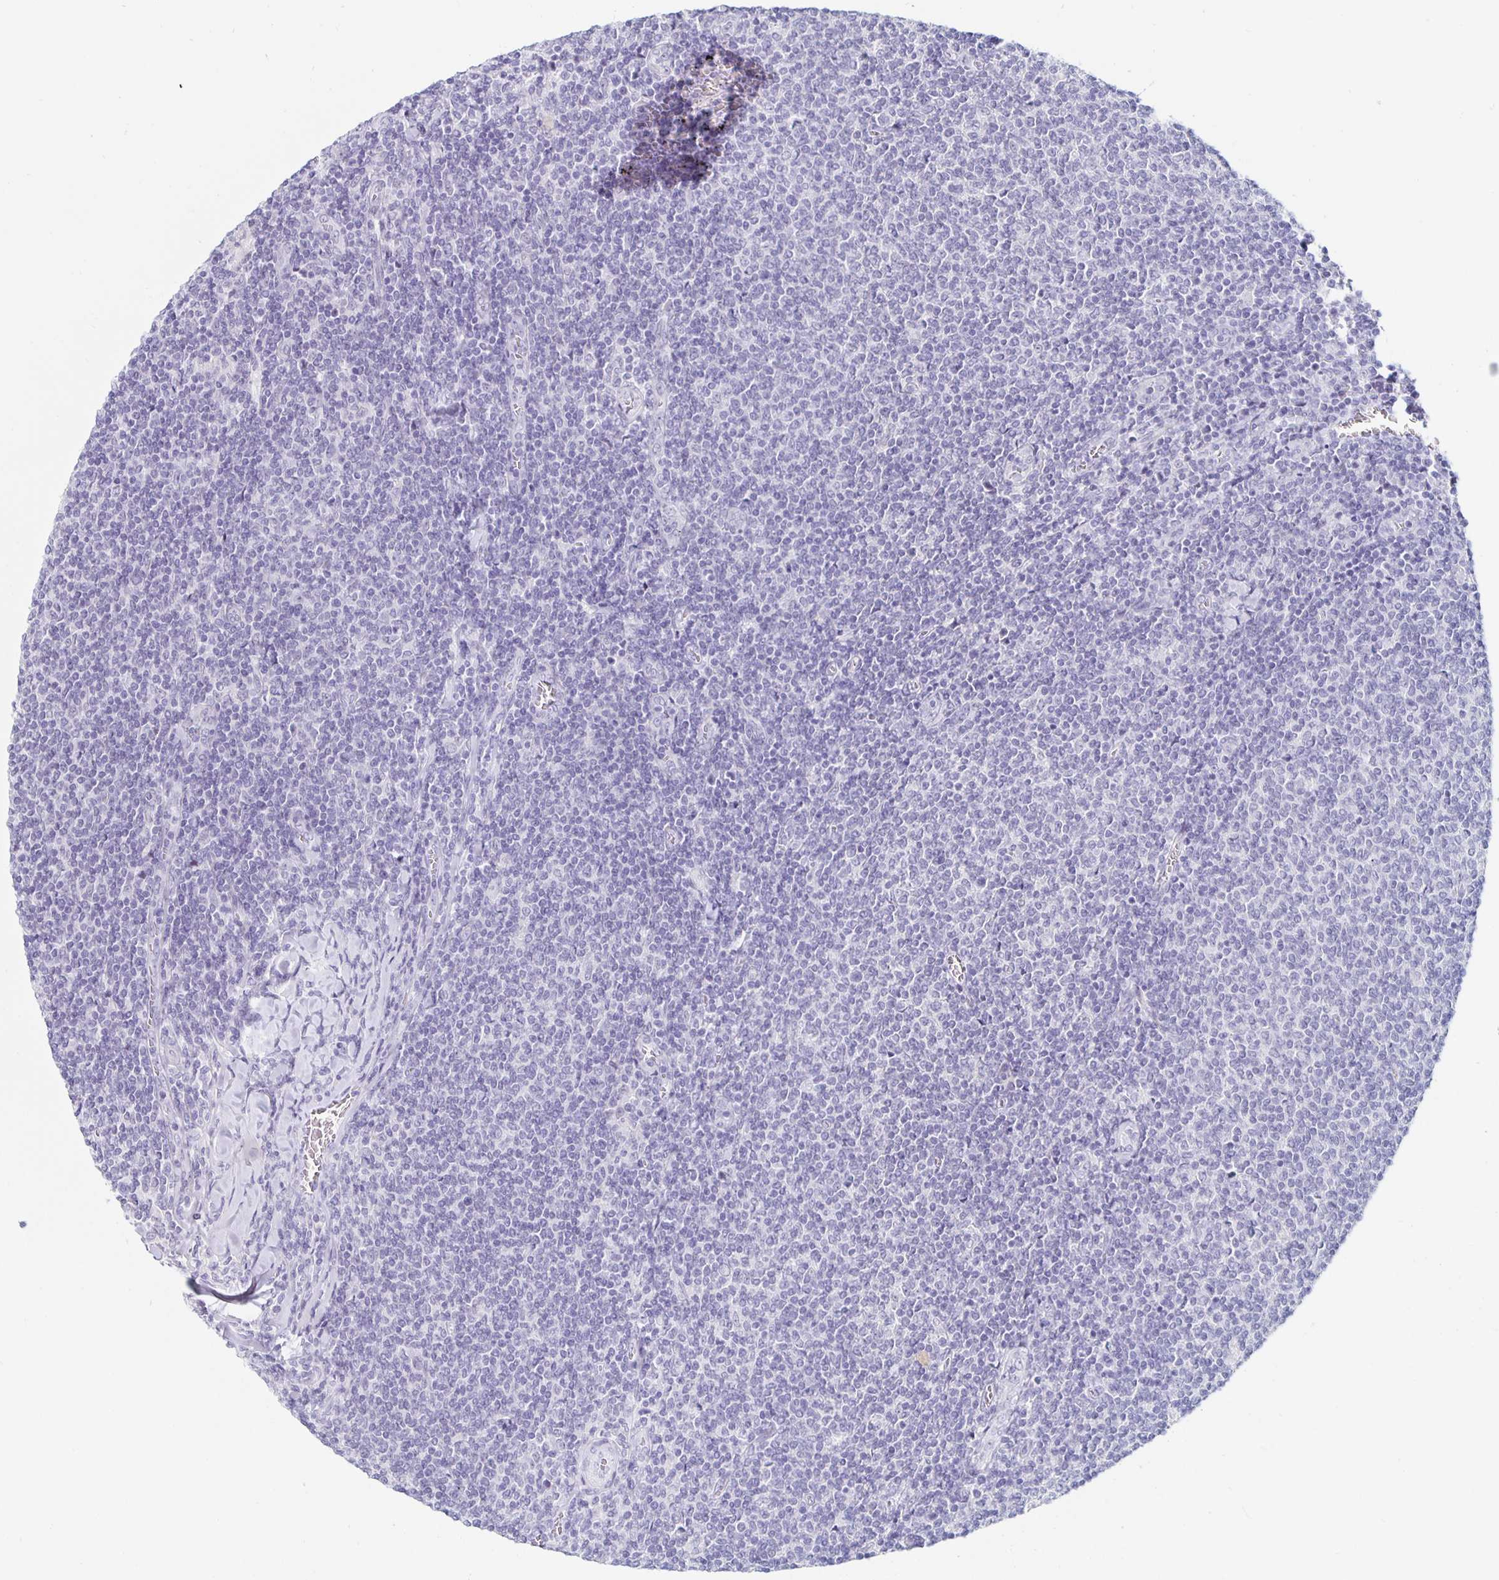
{"staining": {"intensity": "negative", "quantity": "none", "location": "none"}, "tissue": "lymphoma", "cell_type": "Tumor cells", "image_type": "cancer", "snomed": [{"axis": "morphology", "description": "Malignant lymphoma, non-Hodgkin's type, Low grade"}, {"axis": "topography", "description": "Lymph node"}], "caption": "This image is of lymphoma stained with immunohistochemistry to label a protein in brown with the nuclei are counter-stained blue. There is no positivity in tumor cells.", "gene": "KCNQ2", "patient": {"sex": "male", "age": 52}}